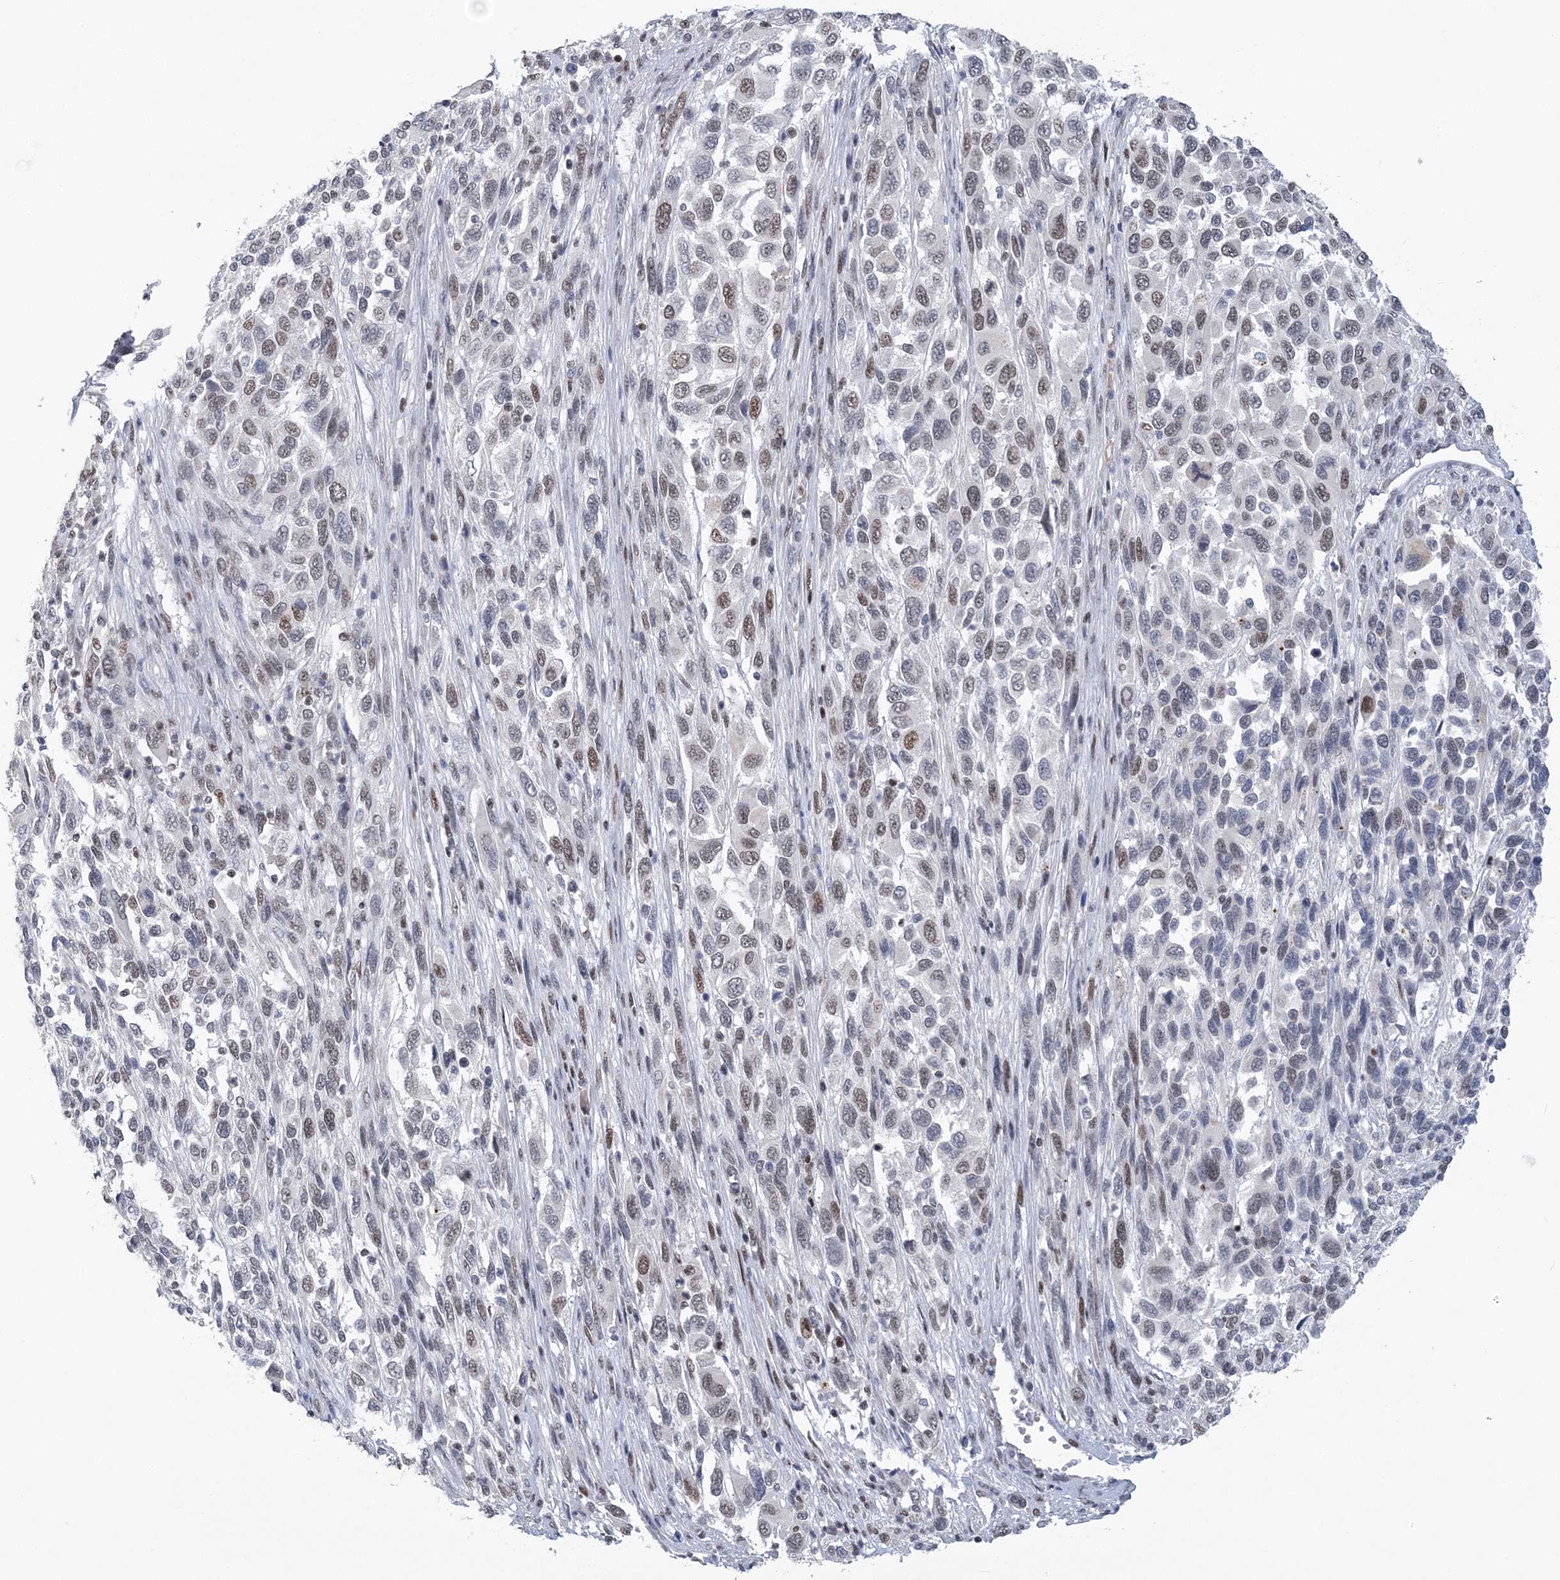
{"staining": {"intensity": "moderate", "quantity": "25%-75%", "location": "nuclear"}, "tissue": "melanoma", "cell_type": "Tumor cells", "image_type": "cancer", "snomed": [{"axis": "morphology", "description": "Malignant melanoma, Metastatic site"}, {"axis": "topography", "description": "Lymph node"}], "caption": "A brown stain shows moderate nuclear positivity of a protein in melanoma tumor cells. (DAB (3,3'-diaminobenzidine) = brown stain, brightfield microscopy at high magnification).", "gene": "ZBTB7A", "patient": {"sex": "male", "age": 61}}